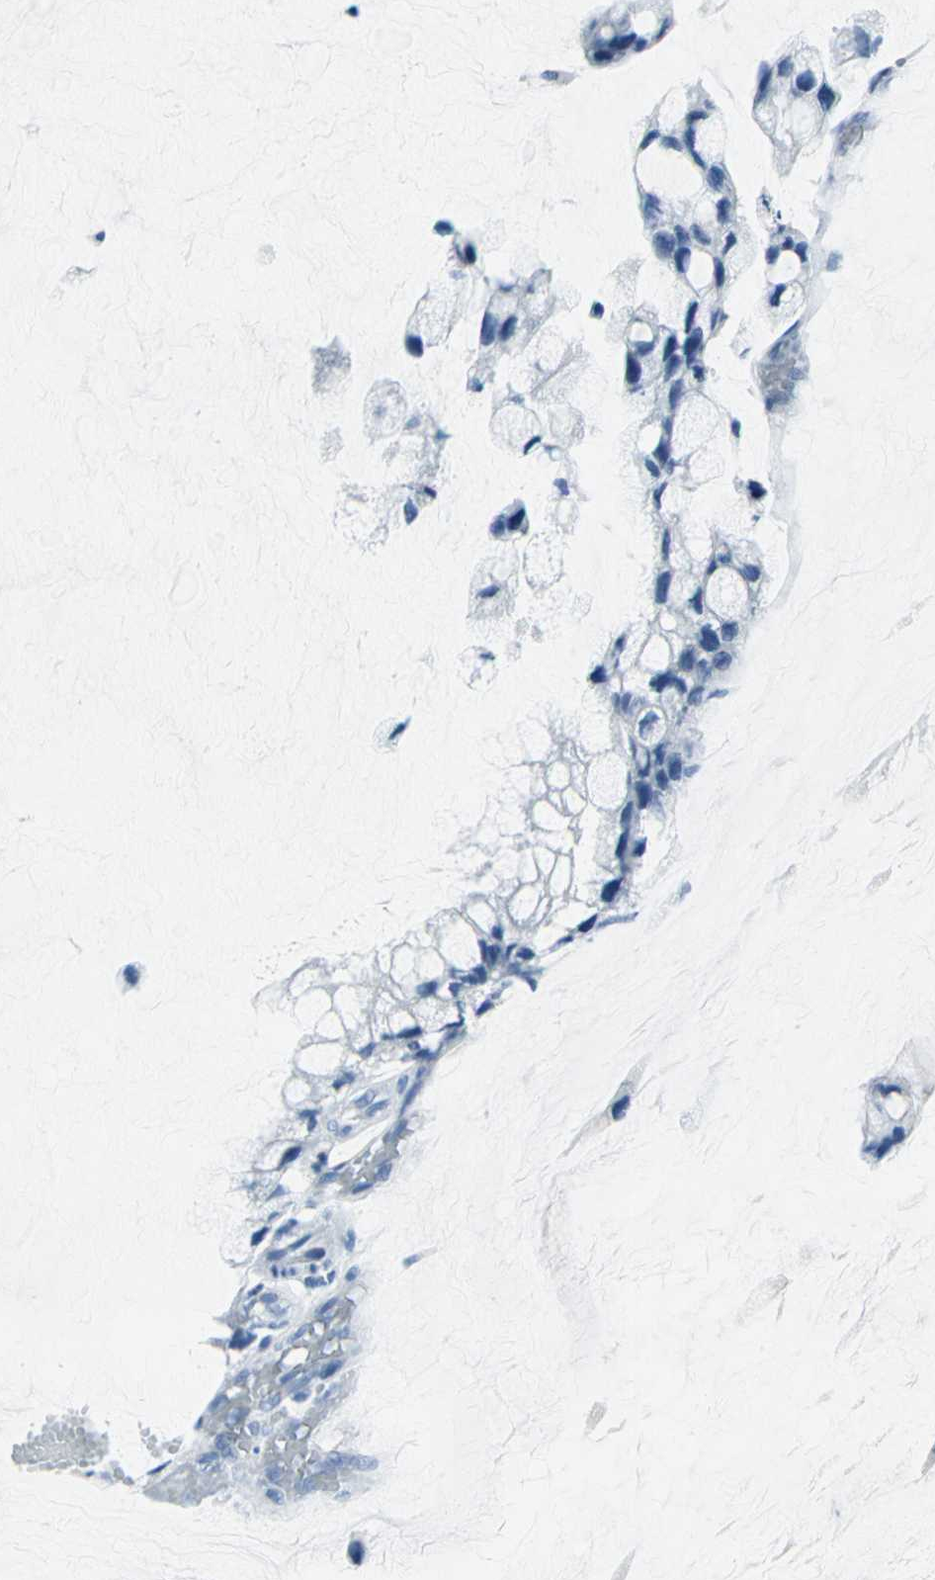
{"staining": {"intensity": "negative", "quantity": "none", "location": "none"}, "tissue": "ovarian cancer", "cell_type": "Tumor cells", "image_type": "cancer", "snomed": [{"axis": "morphology", "description": "Cystadenocarcinoma, mucinous, NOS"}, {"axis": "topography", "description": "Ovary"}], "caption": "Ovarian cancer was stained to show a protein in brown. There is no significant staining in tumor cells. (Stains: DAB immunohistochemistry with hematoxylin counter stain, Microscopy: brightfield microscopy at high magnification).", "gene": "CYB5A", "patient": {"sex": "female", "age": 39}}